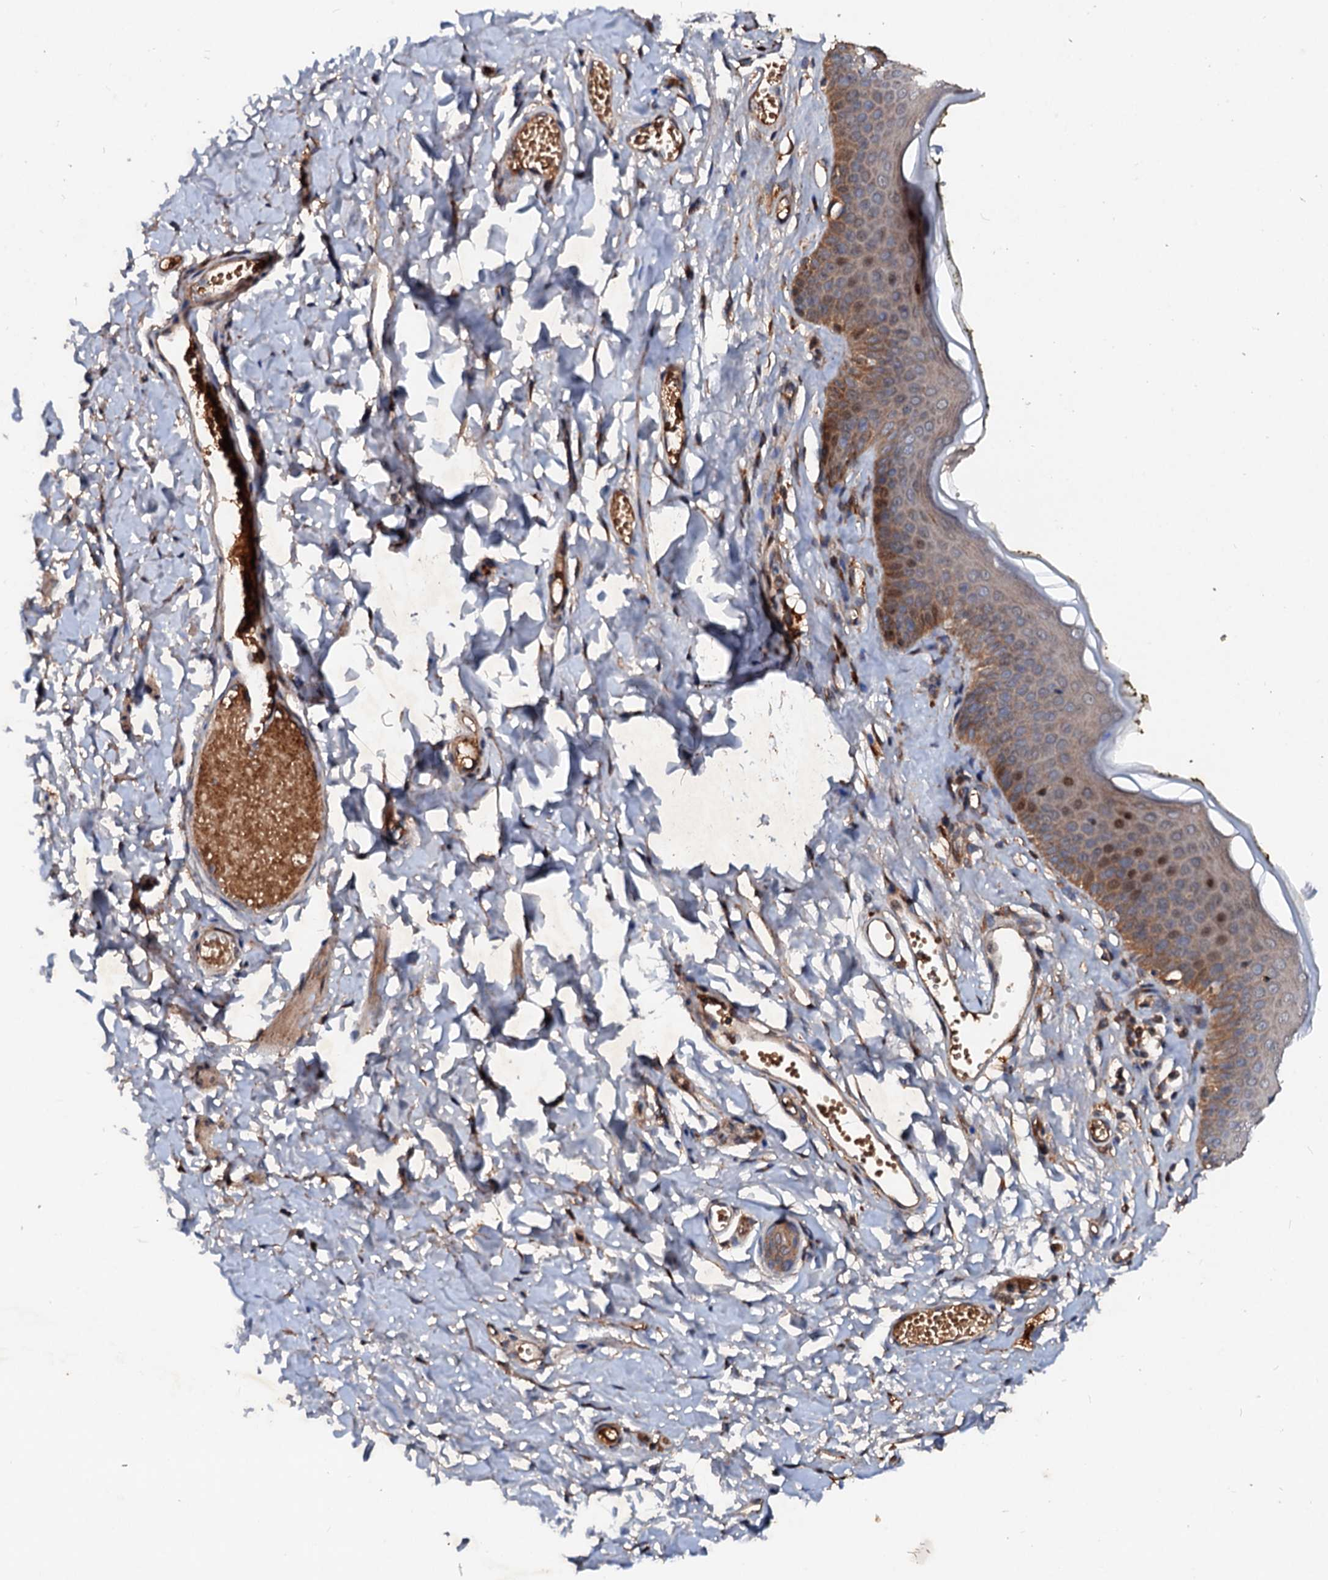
{"staining": {"intensity": "moderate", "quantity": "25%-75%", "location": "cytoplasmic/membranous,nuclear"}, "tissue": "skin", "cell_type": "Epidermal cells", "image_type": "normal", "snomed": [{"axis": "morphology", "description": "Normal tissue, NOS"}, {"axis": "morphology", "description": "Inflammation, NOS"}, {"axis": "topography", "description": "Vulva"}], "caption": "DAB immunohistochemical staining of unremarkable human skin shows moderate cytoplasmic/membranous,nuclear protein positivity in about 25%-75% of epidermal cells. The staining was performed using DAB (3,3'-diaminobenzidine), with brown indicating positive protein expression. Nuclei are stained blue with hematoxylin.", "gene": "EXTL1", "patient": {"sex": "female", "age": 84}}